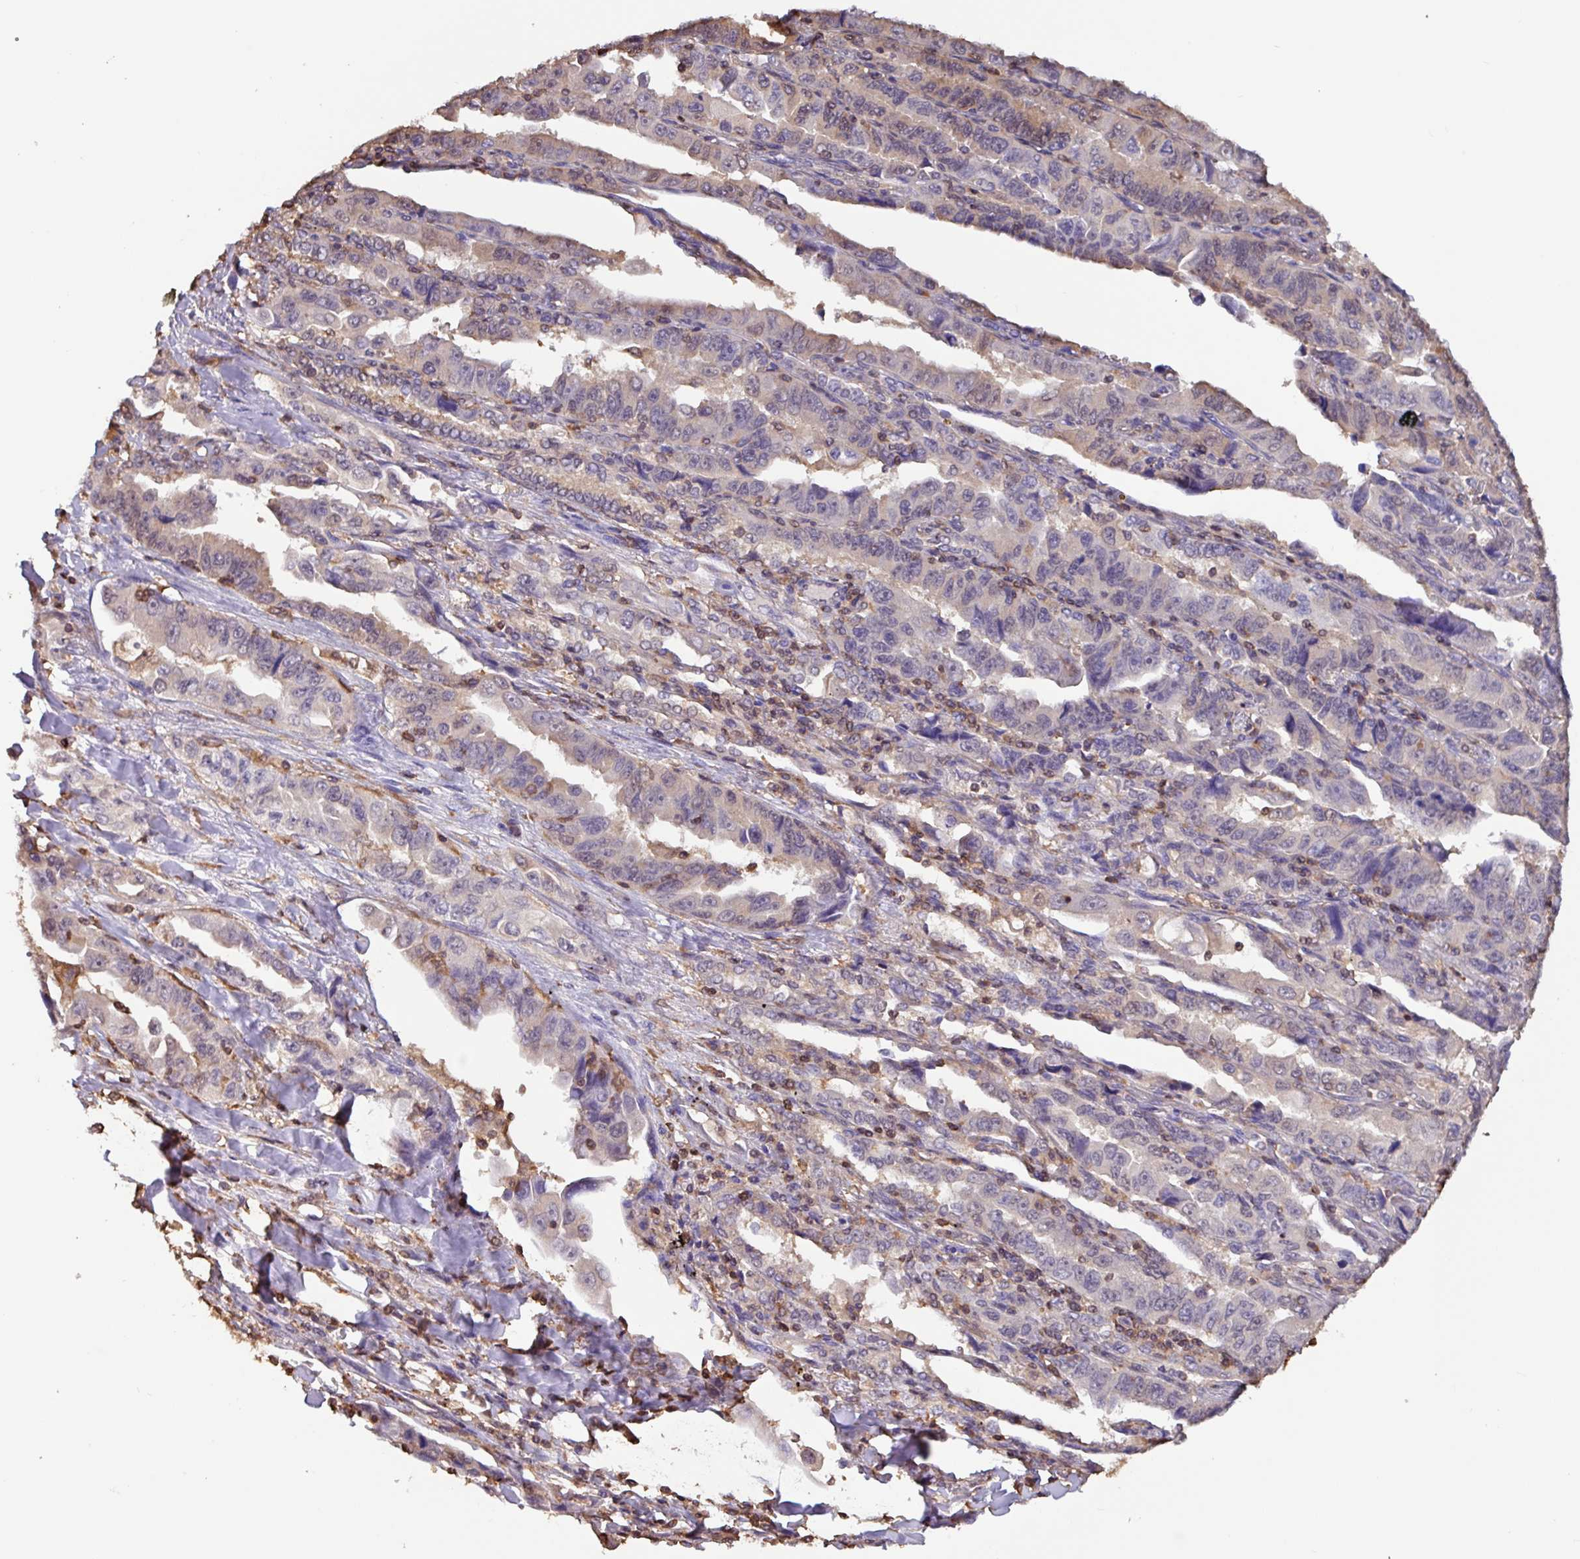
{"staining": {"intensity": "weak", "quantity": "<25%", "location": "cytoplasmic/membranous"}, "tissue": "lung cancer", "cell_type": "Tumor cells", "image_type": "cancer", "snomed": [{"axis": "morphology", "description": "Adenocarcinoma, NOS"}, {"axis": "topography", "description": "Lung"}], "caption": "This image is of lung cancer stained with IHC to label a protein in brown with the nuclei are counter-stained blue. There is no positivity in tumor cells. Nuclei are stained in blue.", "gene": "ARHGDIB", "patient": {"sex": "female", "age": 51}}